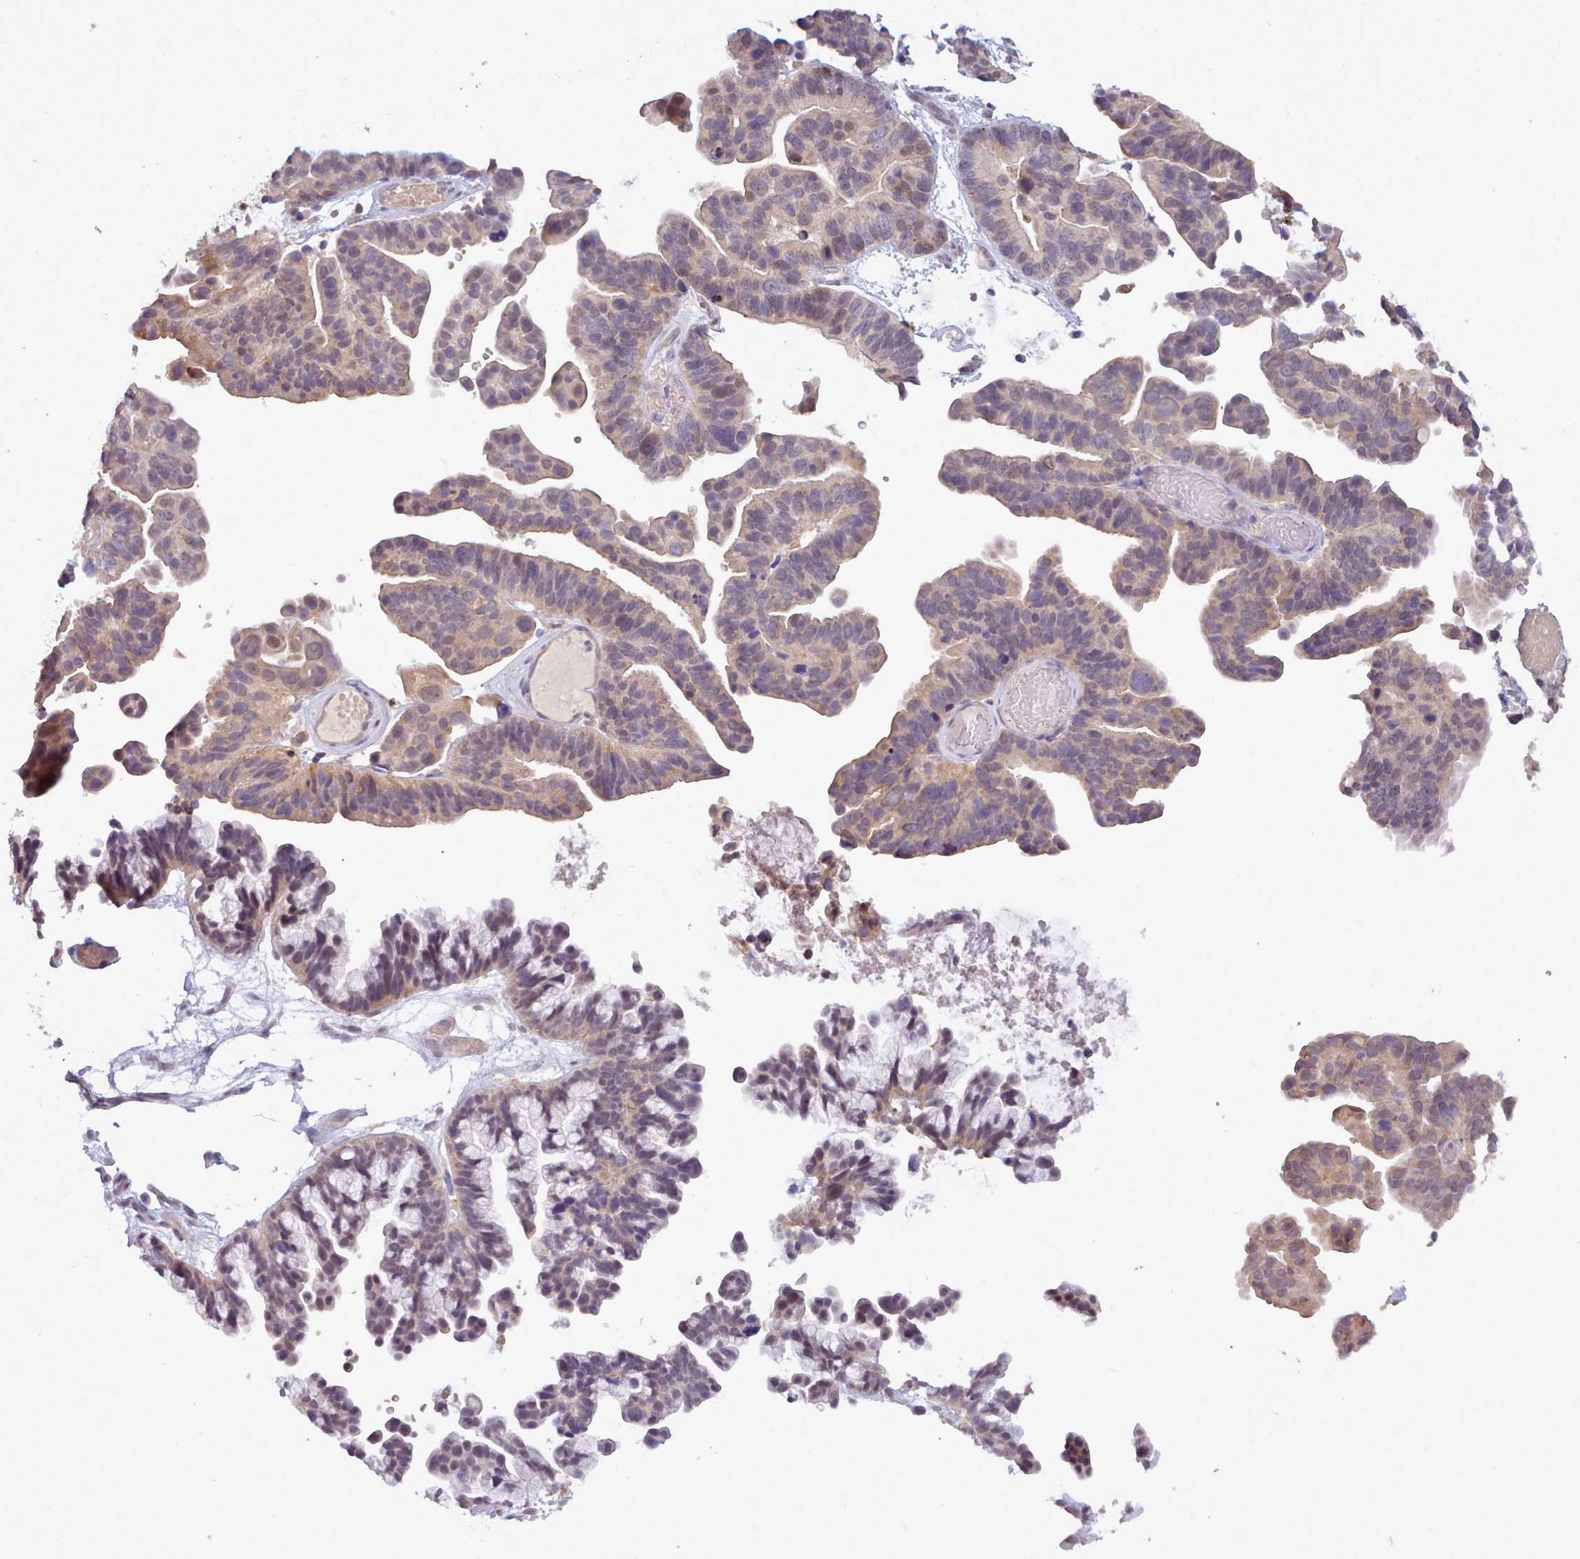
{"staining": {"intensity": "weak", "quantity": "25%-75%", "location": "cytoplasmic/membranous,nuclear"}, "tissue": "ovarian cancer", "cell_type": "Tumor cells", "image_type": "cancer", "snomed": [{"axis": "morphology", "description": "Cystadenocarcinoma, serous, NOS"}, {"axis": "topography", "description": "Ovary"}], "caption": "Ovarian serous cystadenocarcinoma tissue exhibits weak cytoplasmic/membranous and nuclear positivity in approximately 25%-75% of tumor cells, visualized by immunohistochemistry.", "gene": "ARL17A", "patient": {"sex": "female", "age": 56}}